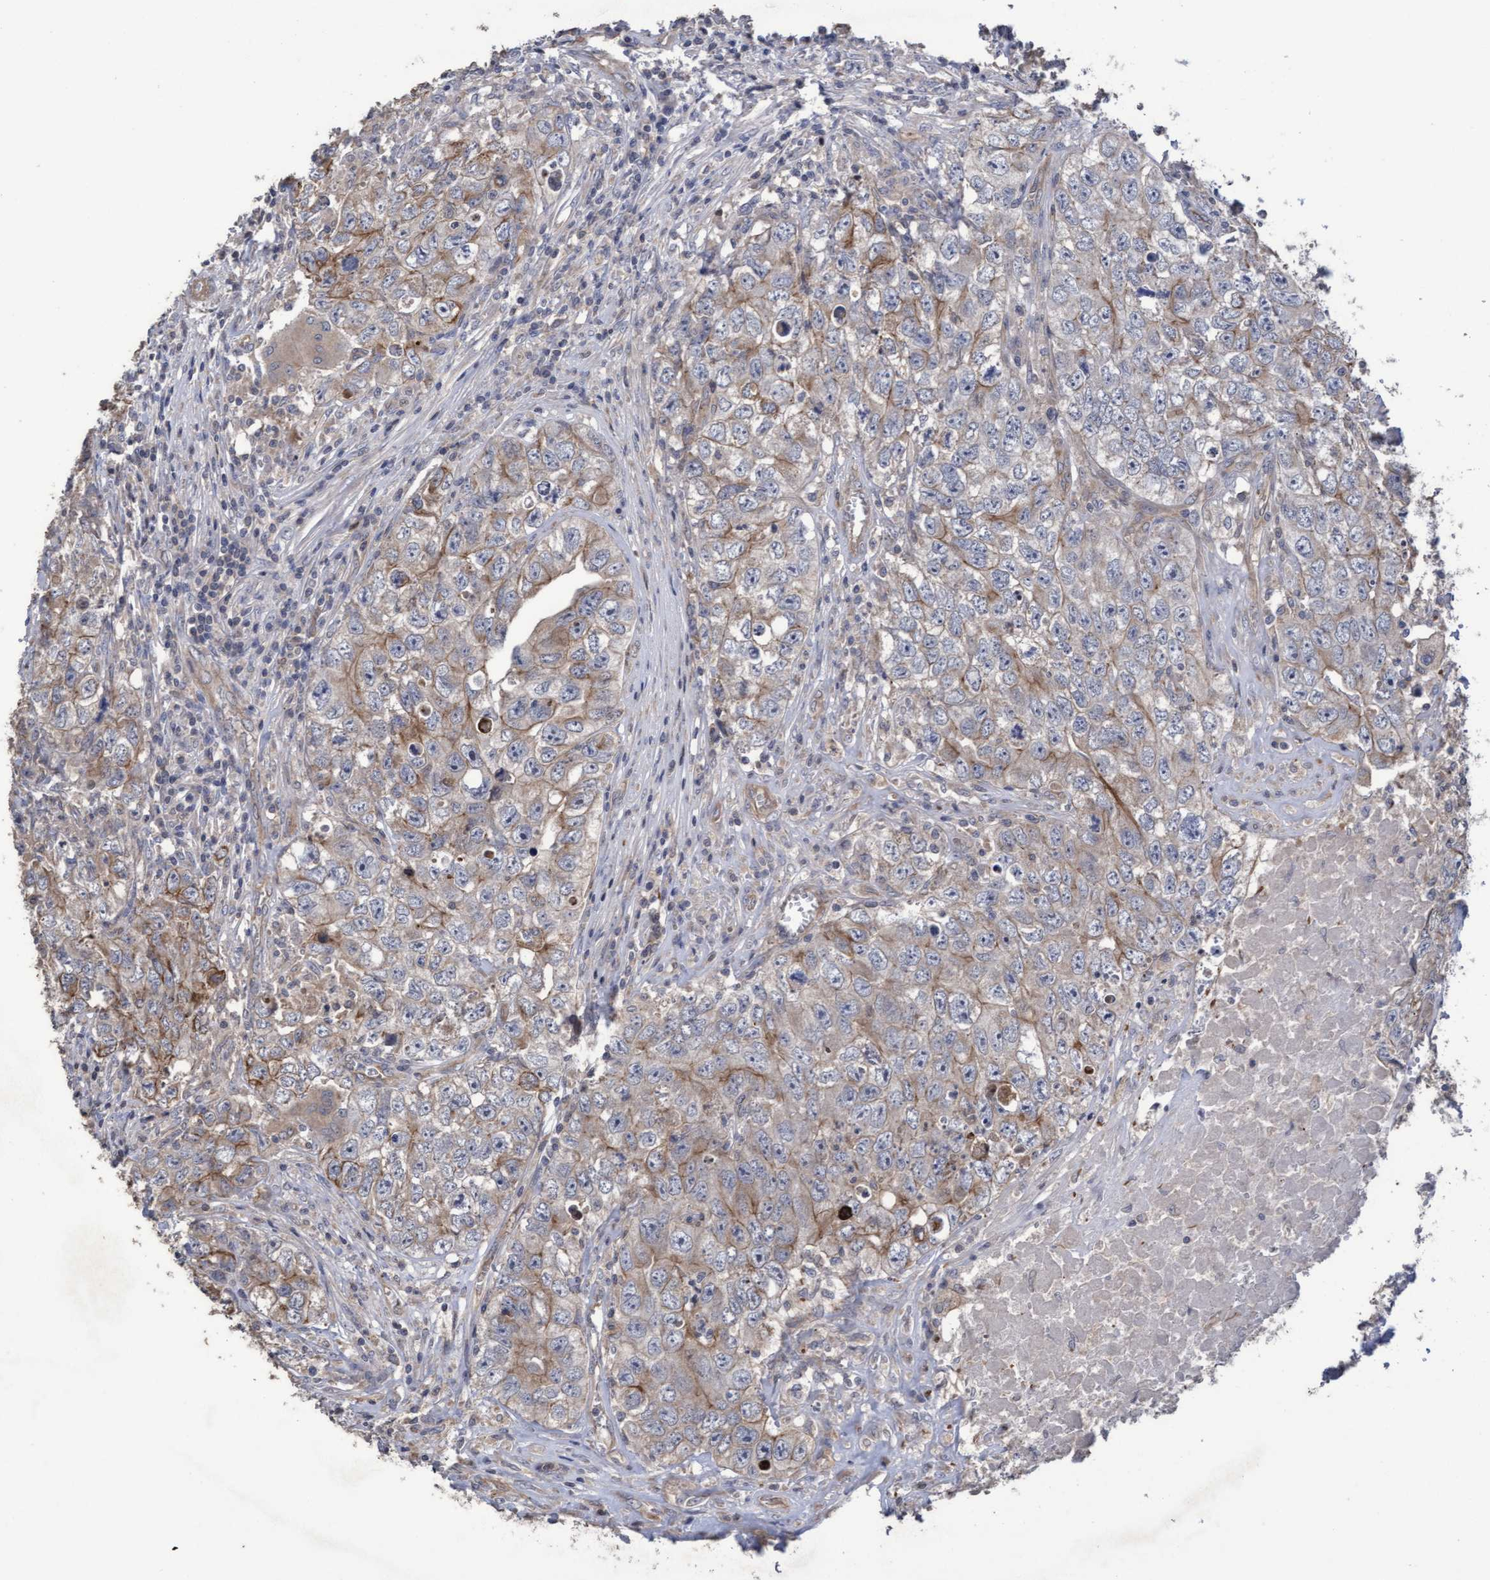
{"staining": {"intensity": "weak", "quantity": "25%-75%", "location": "cytoplasmic/membranous"}, "tissue": "testis cancer", "cell_type": "Tumor cells", "image_type": "cancer", "snomed": [{"axis": "morphology", "description": "Seminoma, NOS"}, {"axis": "morphology", "description": "Carcinoma, Embryonal, NOS"}, {"axis": "topography", "description": "Testis"}], "caption": "Immunohistochemical staining of human embryonal carcinoma (testis) demonstrates weak cytoplasmic/membranous protein expression in about 25%-75% of tumor cells.", "gene": "KRT24", "patient": {"sex": "male", "age": 43}}